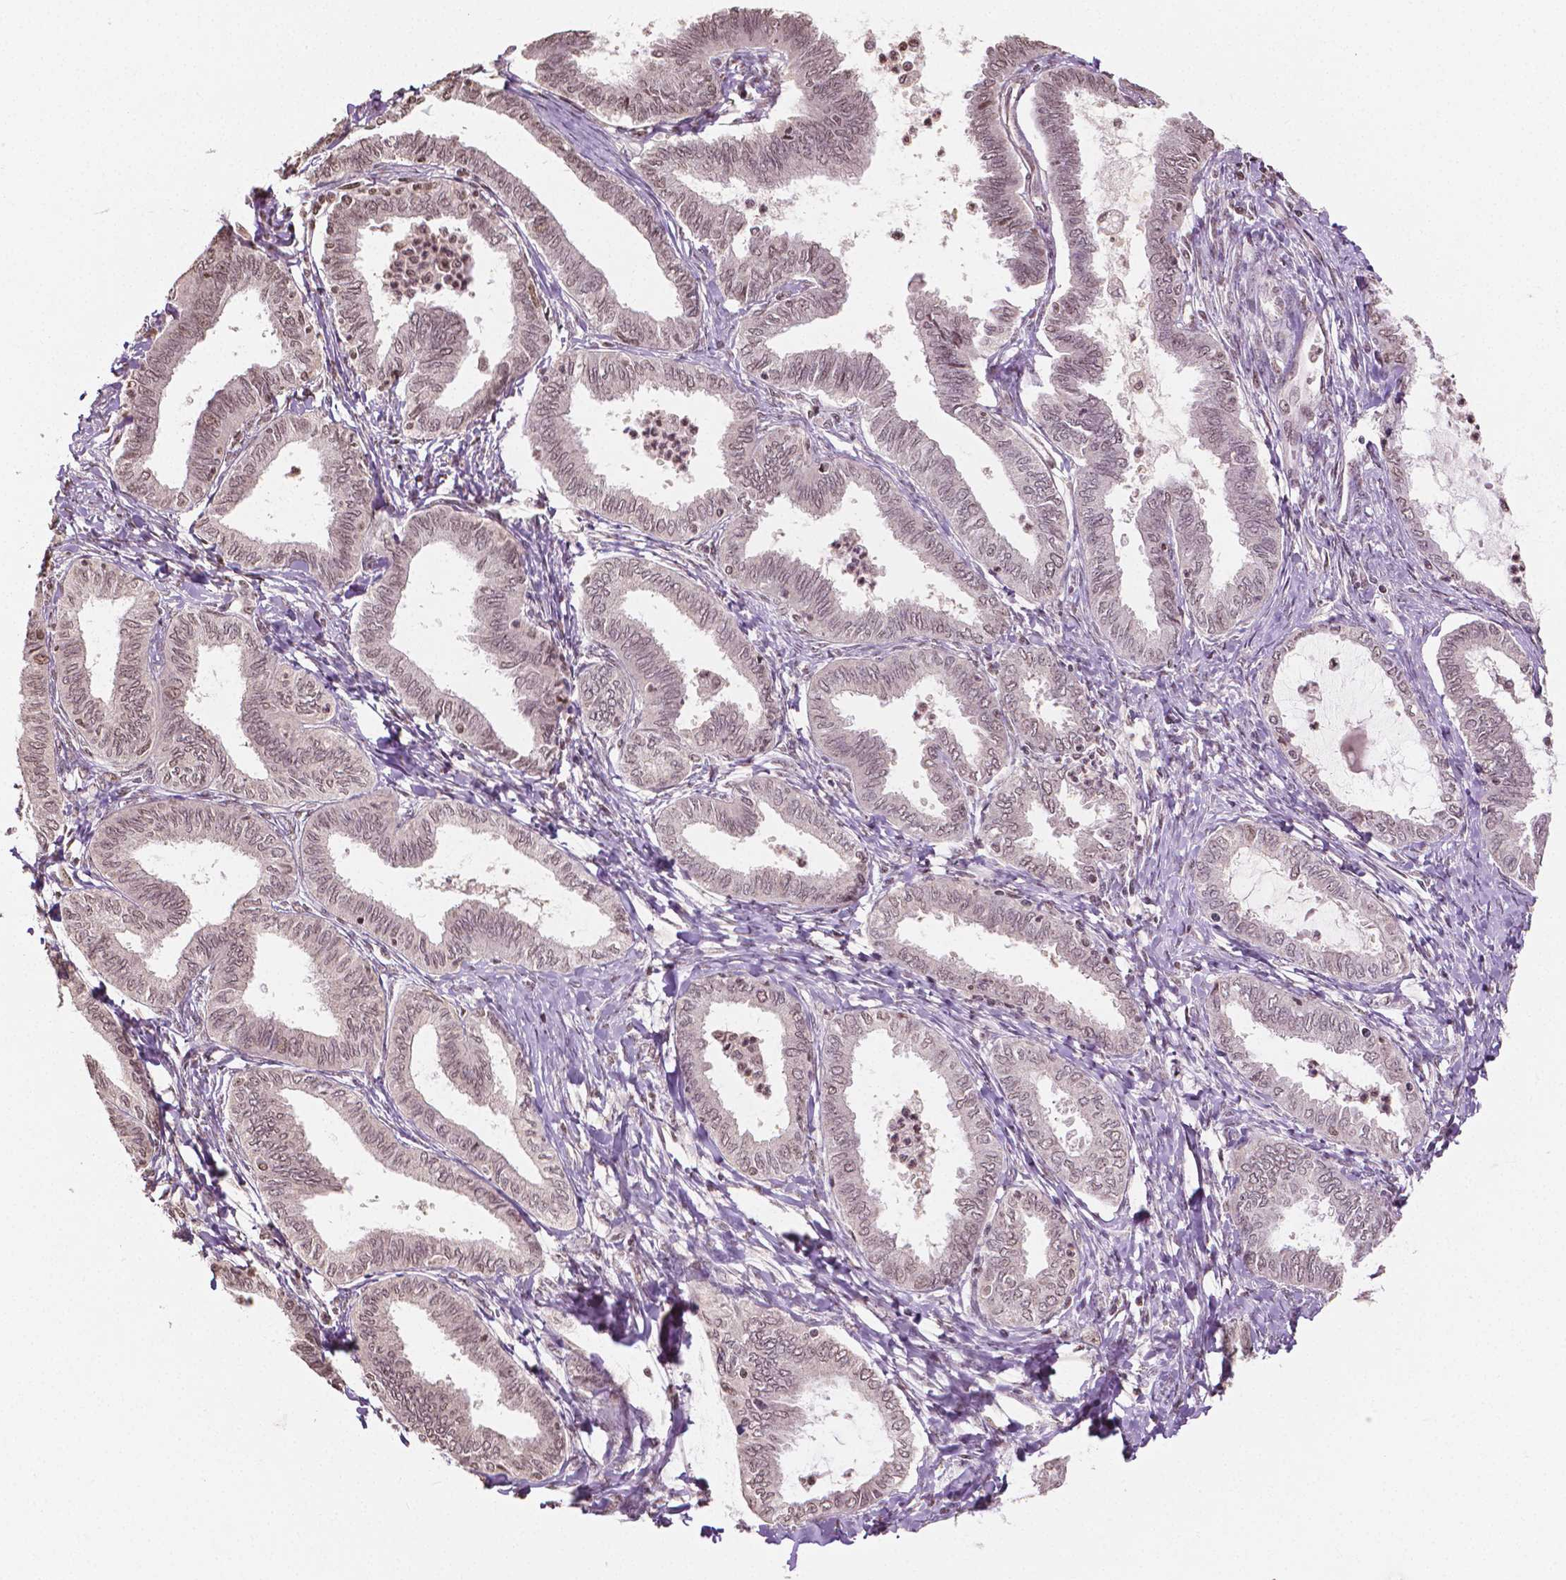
{"staining": {"intensity": "moderate", "quantity": ">75%", "location": "nuclear"}, "tissue": "ovarian cancer", "cell_type": "Tumor cells", "image_type": "cancer", "snomed": [{"axis": "morphology", "description": "Carcinoma, endometroid"}, {"axis": "topography", "description": "Ovary"}], "caption": "This micrograph displays immunohistochemistry (IHC) staining of human ovarian cancer (endometroid carcinoma), with medium moderate nuclear staining in about >75% of tumor cells.", "gene": "DEK", "patient": {"sex": "female", "age": 70}}